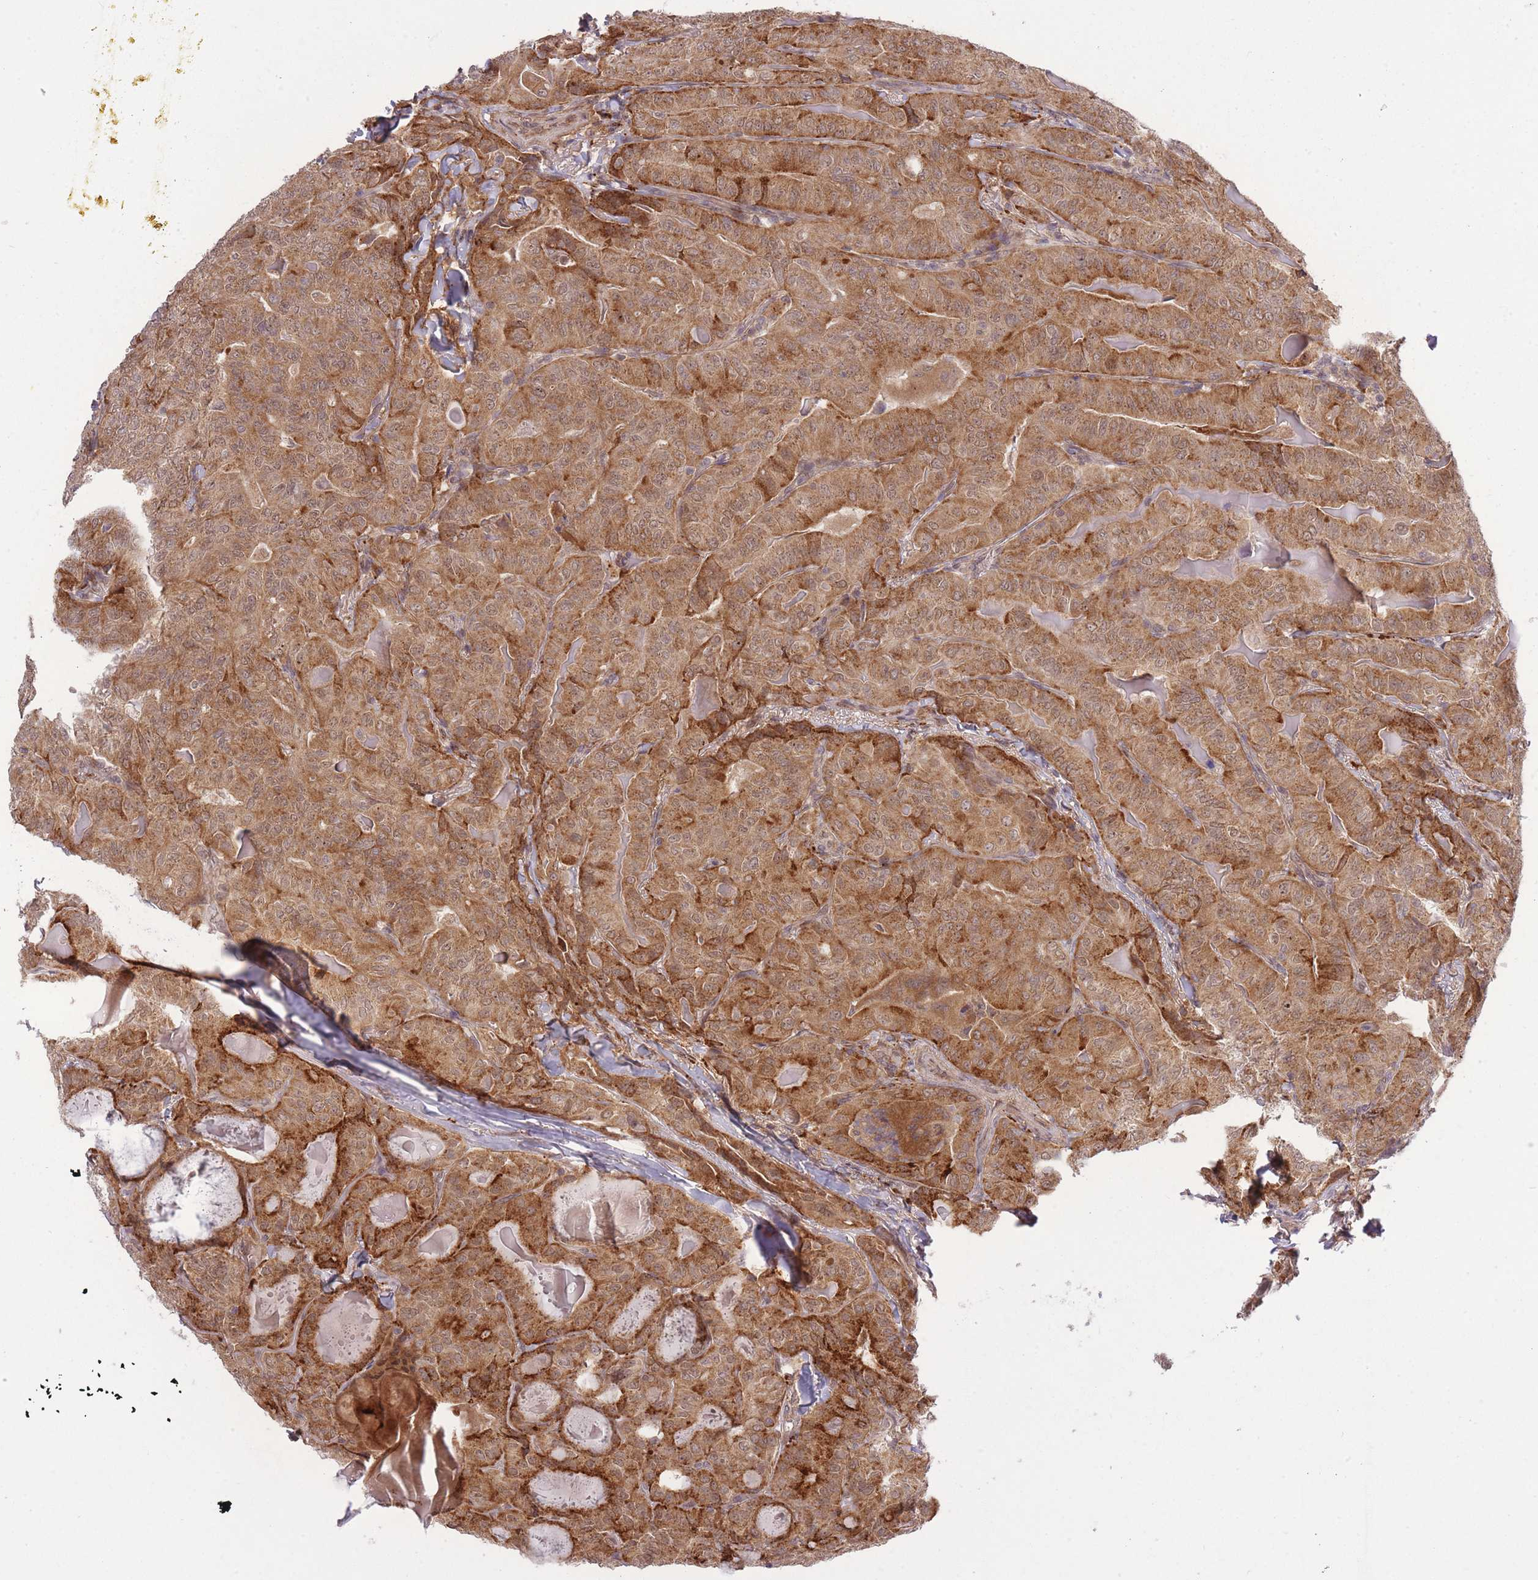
{"staining": {"intensity": "moderate", "quantity": ">75%", "location": "cytoplasmic/membranous"}, "tissue": "thyroid cancer", "cell_type": "Tumor cells", "image_type": "cancer", "snomed": [{"axis": "morphology", "description": "Papillary adenocarcinoma, NOS"}, {"axis": "topography", "description": "Thyroid gland"}], "caption": "A brown stain shows moderate cytoplasmic/membranous expression of a protein in thyroid papillary adenocarcinoma tumor cells.", "gene": "ZNF391", "patient": {"sex": "female", "age": 68}}